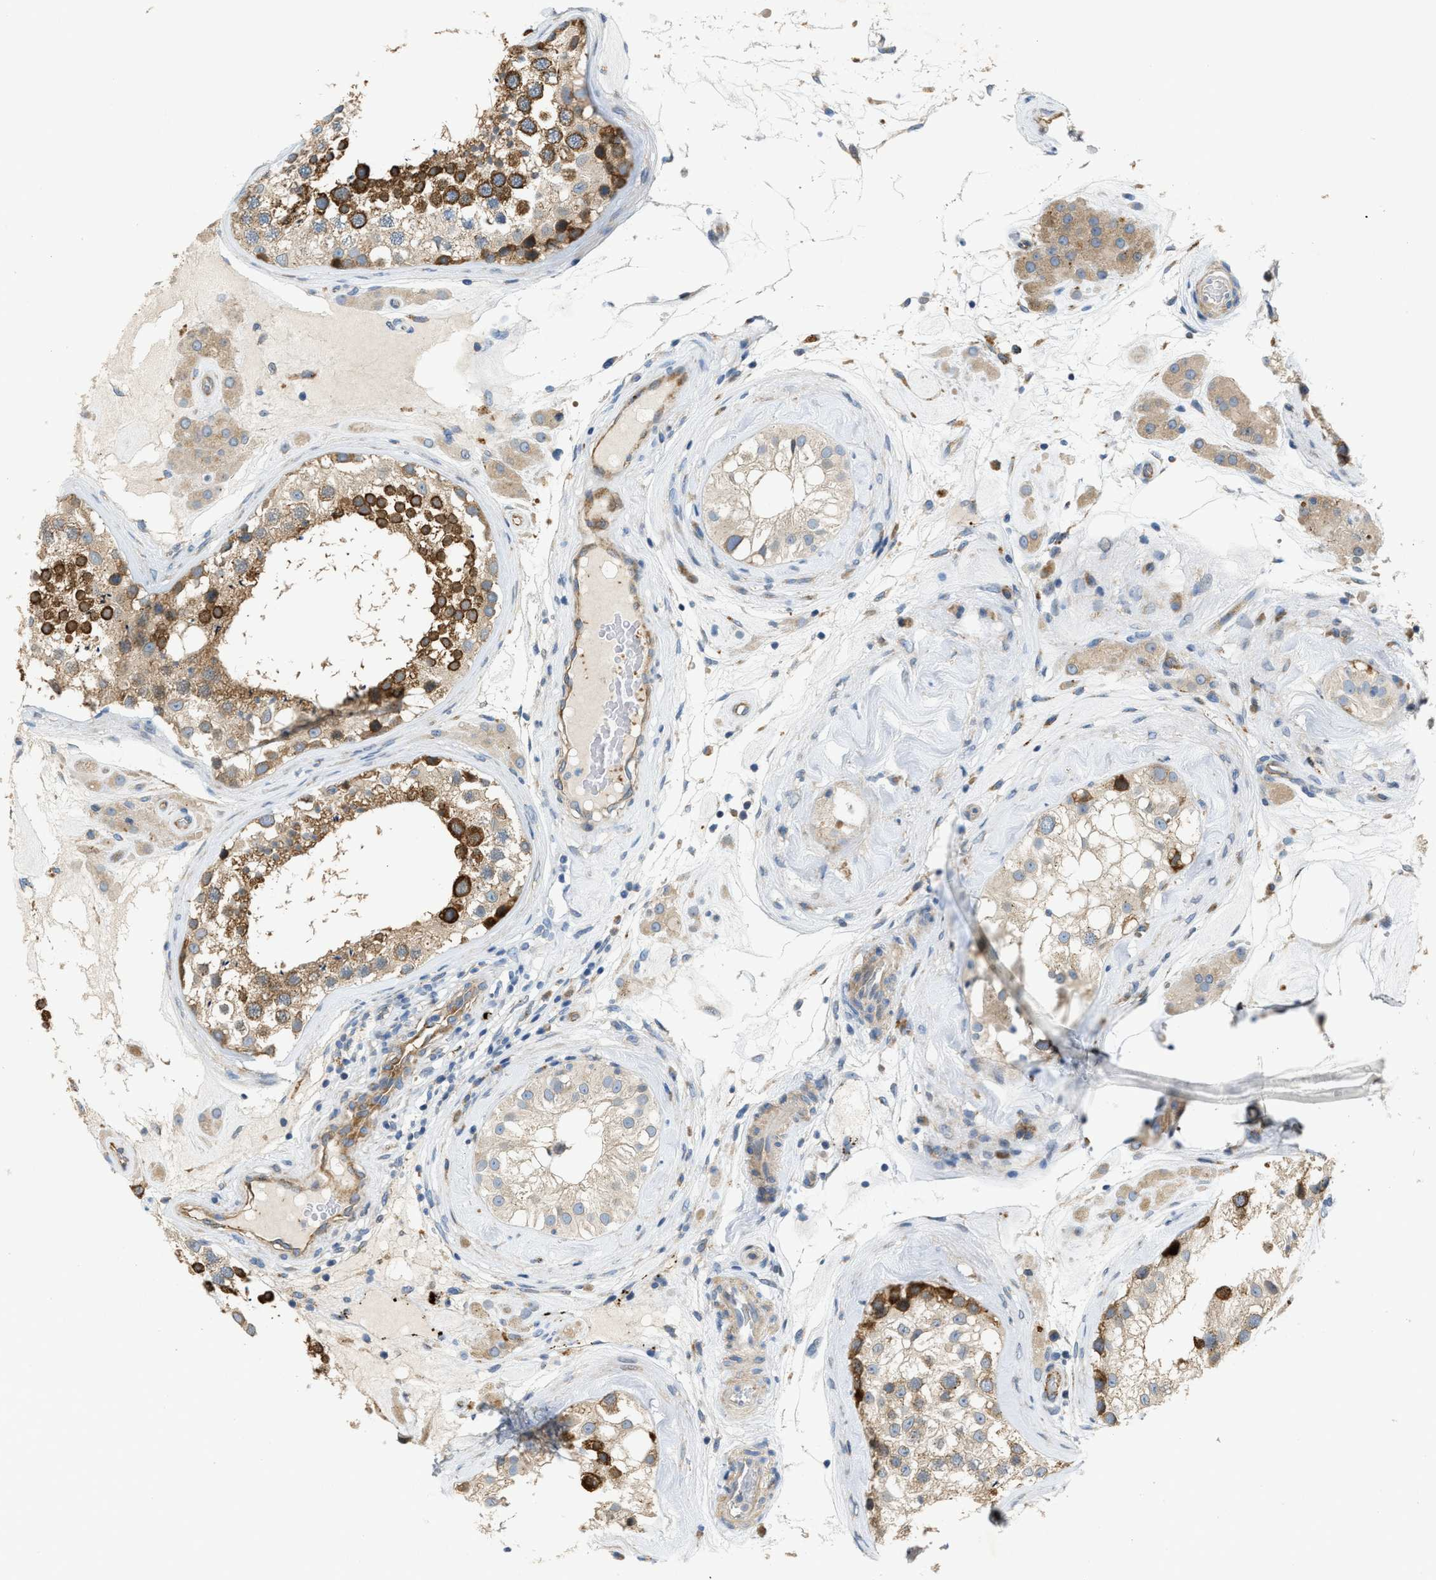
{"staining": {"intensity": "strong", "quantity": "25%-75%", "location": "cytoplasmic/membranous"}, "tissue": "testis", "cell_type": "Cells in seminiferous ducts", "image_type": "normal", "snomed": [{"axis": "morphology", "description": "Normal tissue, NOS"}, {"axis": "topography", "description": "Testis"}], "caption": "Immunohistochemistry photomicrograph of normal testis: testis stained using immunohistochemistry demonstrates high levels of strong protein expression localized specifically in the cytoplasmic/membranous of cells in seminiferous ducts, appearing as a cytoplasmic/membranous brown color.", "gene": "KLHDC10", "patient": {"sex": "male", "age": 46}}